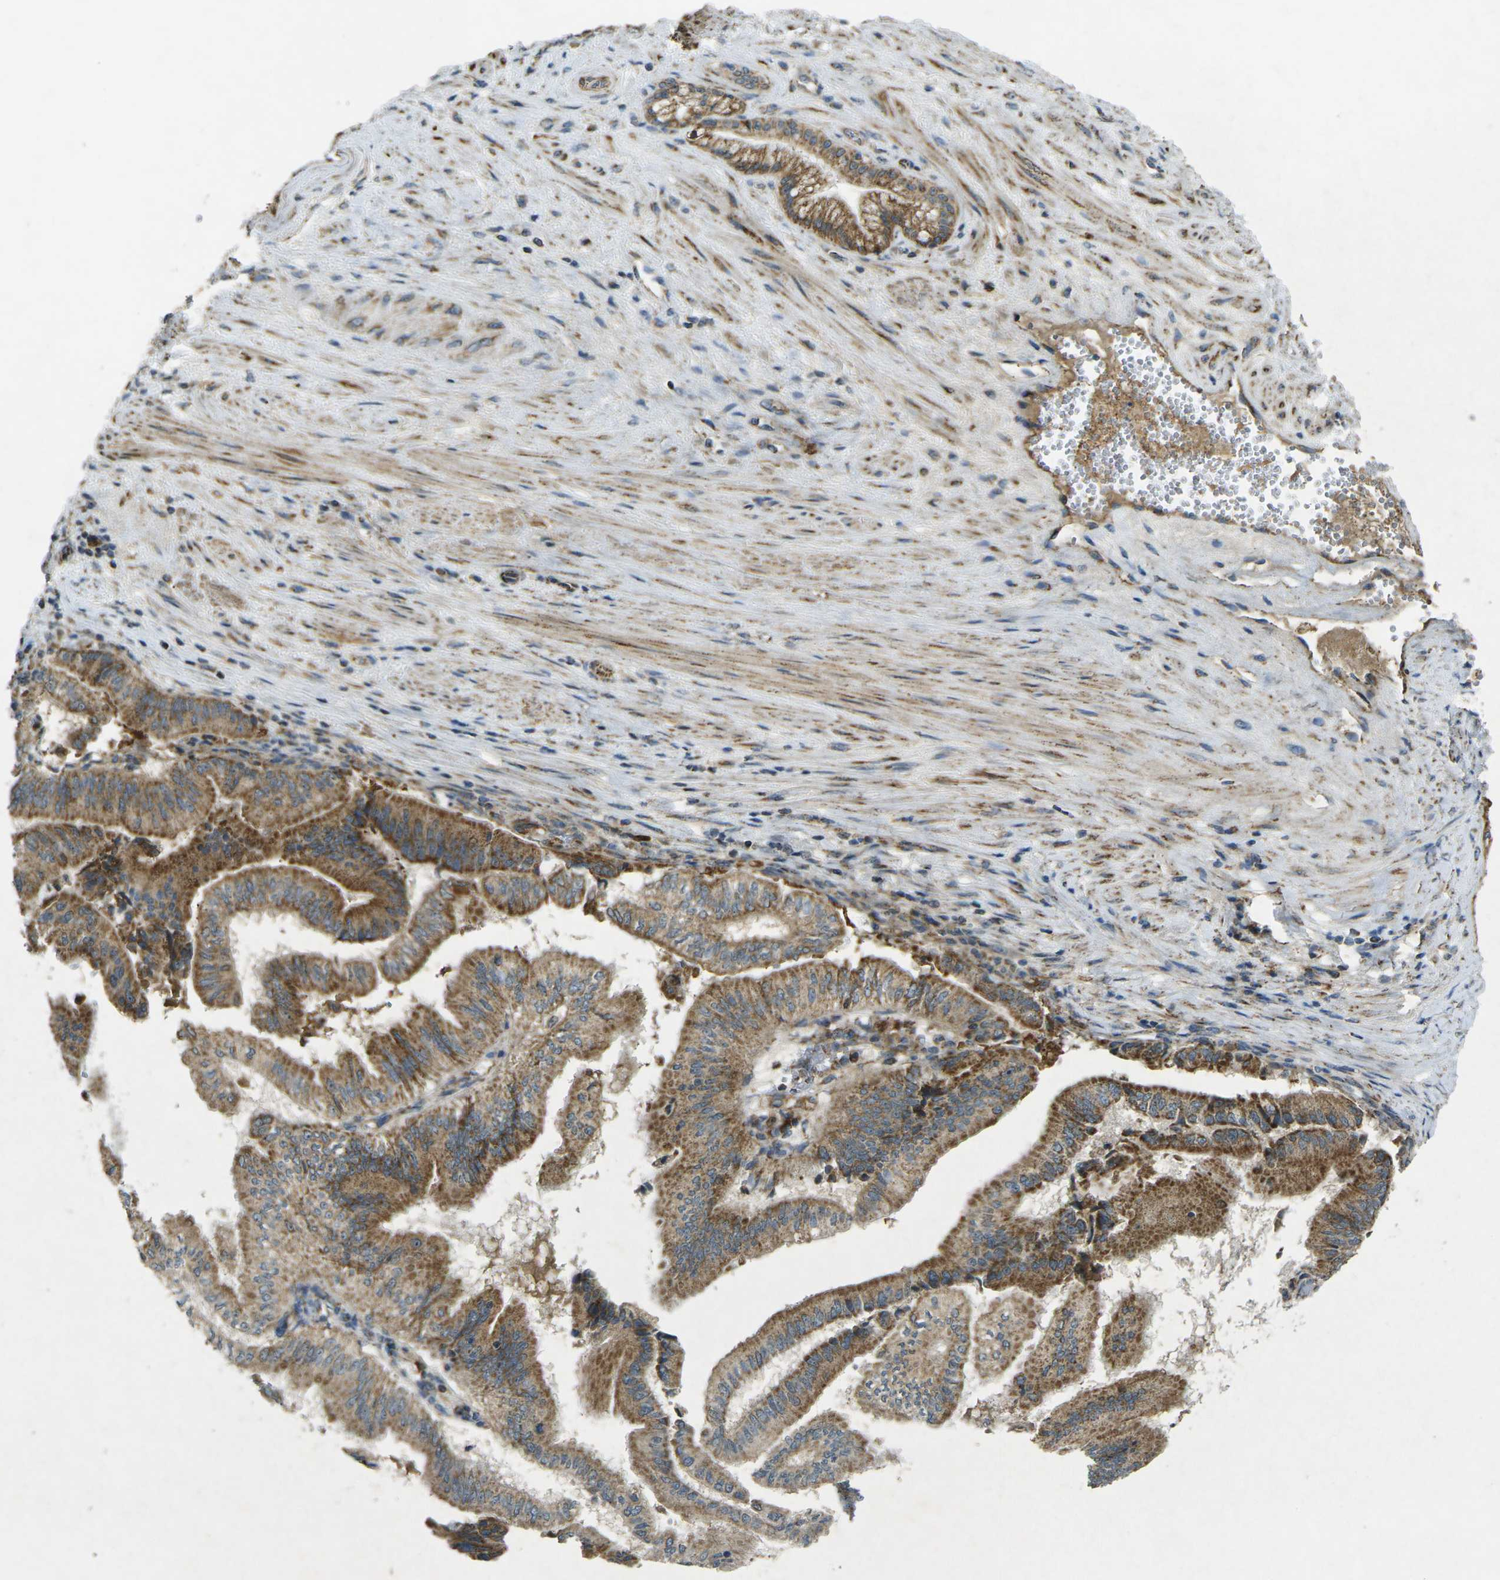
{"staining": {"intensity": "moderate", "quantity": ">75%", "location": "cytoplasmic/membranous"}, "tissue": "pancreatic cancer", "cell_type": "Tumor cells", "image_type": "cancer", "snomed": [{"axis": "morphology", "description": "Adenocarcinoma, NOS"}, {"axis": "topography", "description": "Pancreas"}], "caption": "Immunohistochemistry (IHC) (DAB) staining of pancreatic adenocarcinoma reveals moderate cytoplasmic/membranous protein staining in about >75% of tumor cells.", "gene": "IGF1R", "patient": {"sex": "male", "age": 82}}